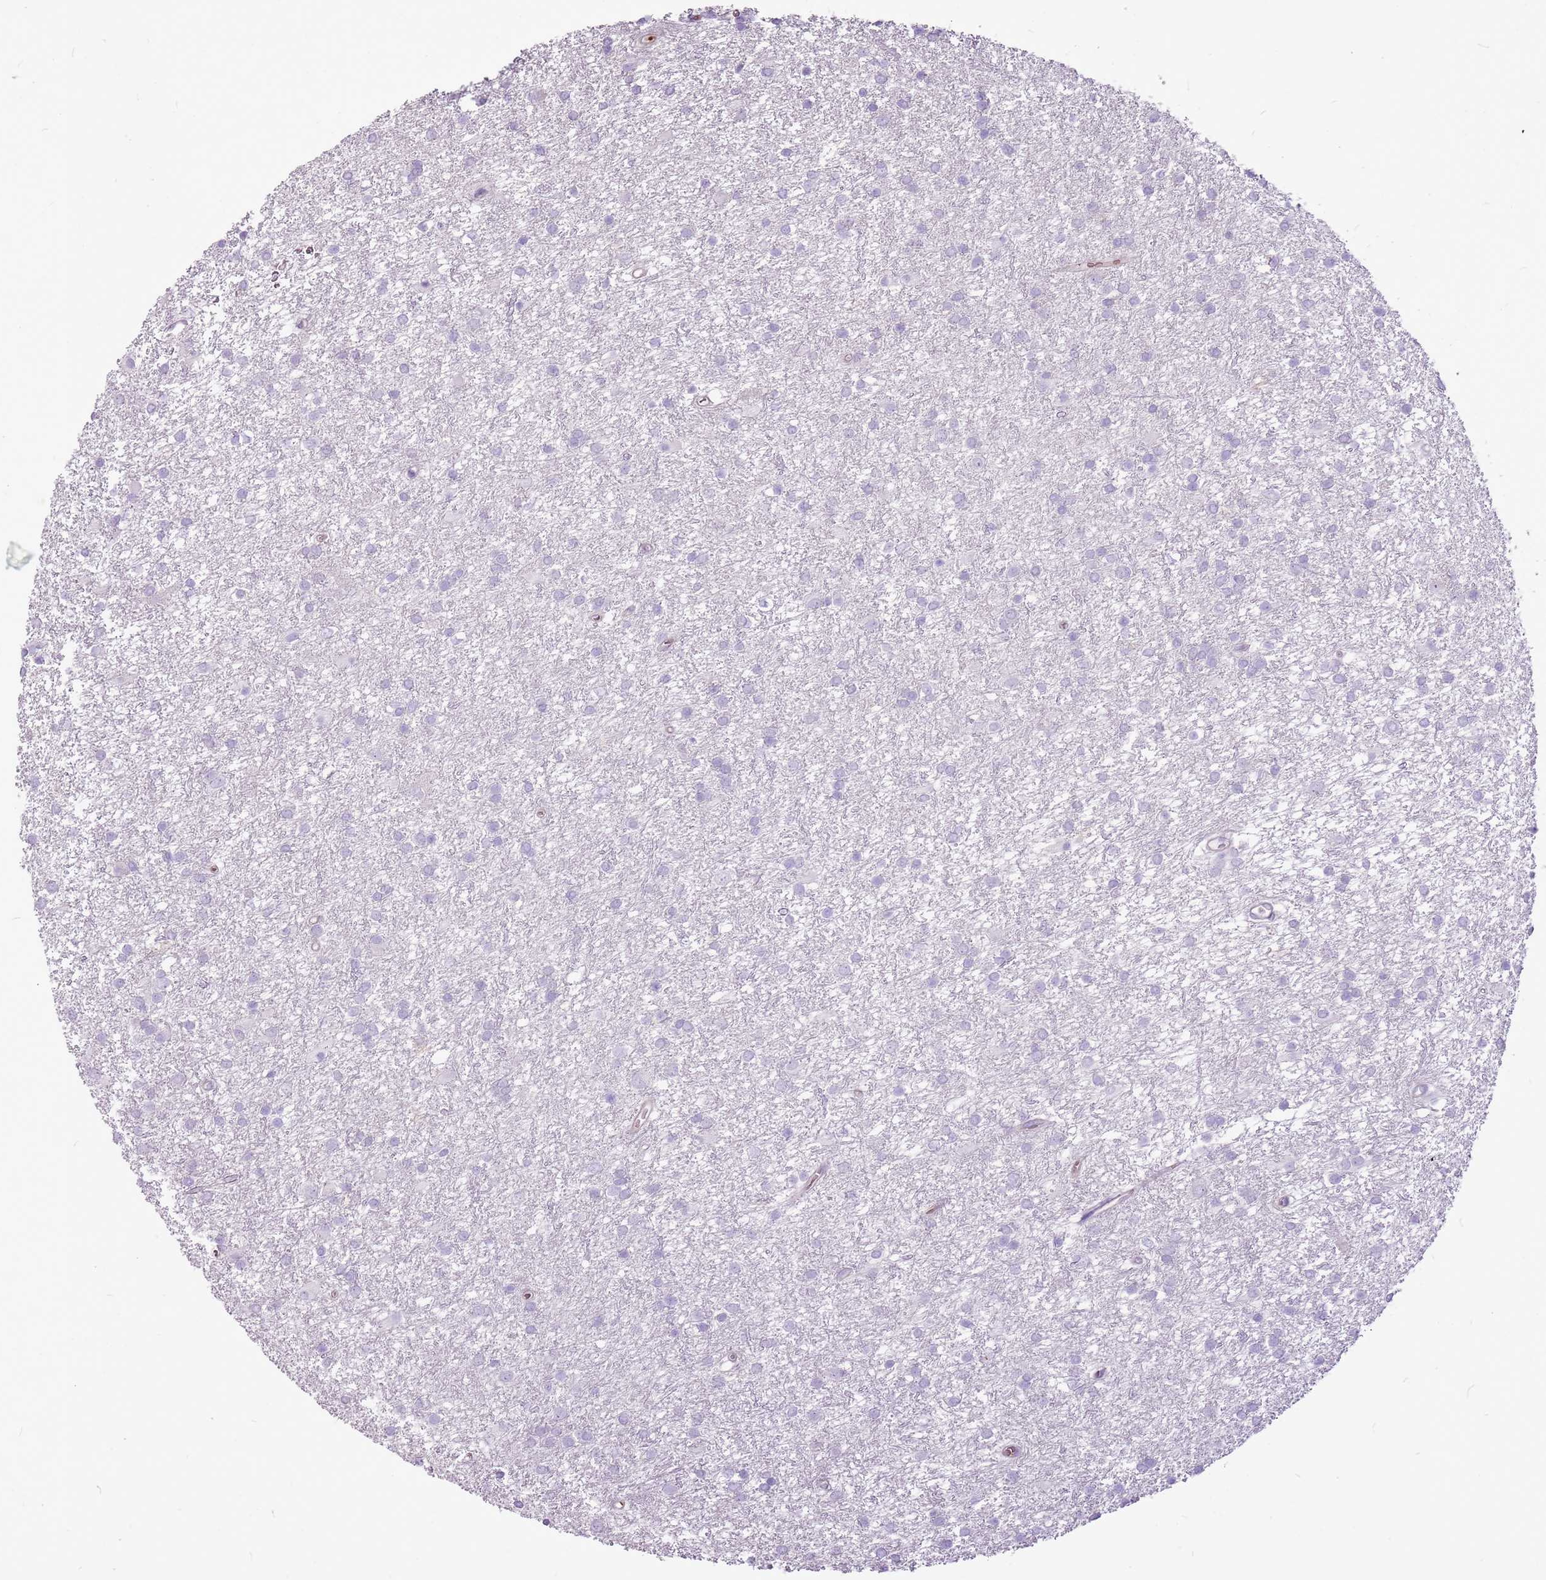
{"staining": {"intensity": "negative", "quantity": "none", "location": "none"}, "tissue": "glioma", "cell_type": "Tumor cells", "image_type": "cancer", "snomed": [{"axis": "morphology", "description": "Glioma, malignant, High grade"}, {"axis": "topography", "description": "Brain"}], "caption": "High magnification brightfield microscopy of malignant glioma (high-grade) stained with DAB (3,3'-diaminobenzidine) (brown) and counterstained with hematoxylin (blue): tumor cells show no significant staining.", "gene": "CHAC2", "patient": {"sex": "female", "age": 50}}